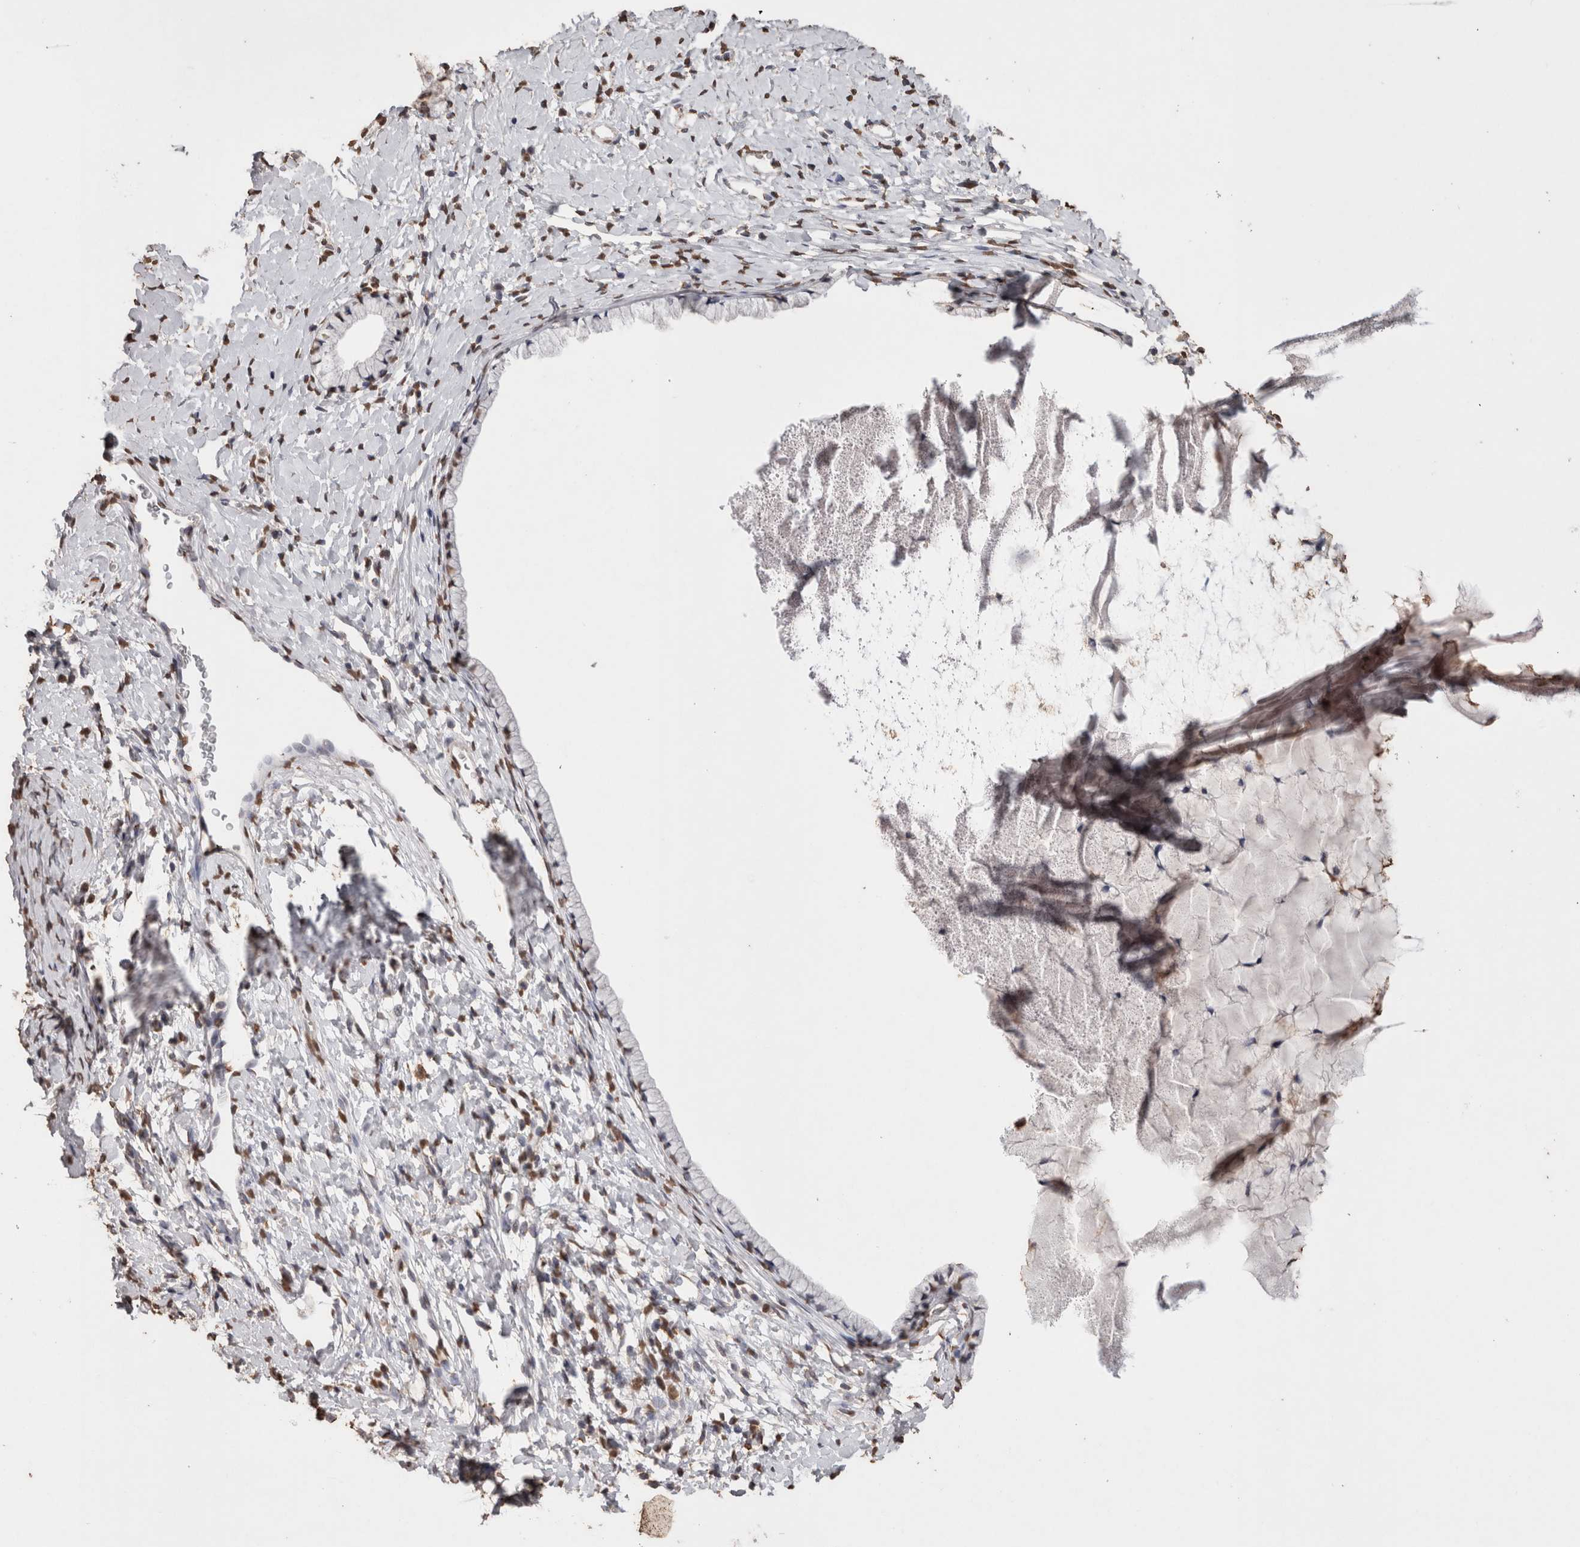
{"staining": {"intensity": "moderate", "quantity": "<25%", "location": "nuclear"}, "tissue": "cervix", "cell_type": "Glandular cells", "image_type": "normal", "snomed": [{"axis": "morphology", "description": "Normal tissue, NOS"}, {"axis": "topography", "description": "Cervix"}], "caption": "Approximately <25% of glandular cells in normal human cervix display moderate nuclear protein positivity as visualized by brown immunohistochemical staining.", "gene": "NTHL1", "patient": {"sex": "female", "age": 72}}